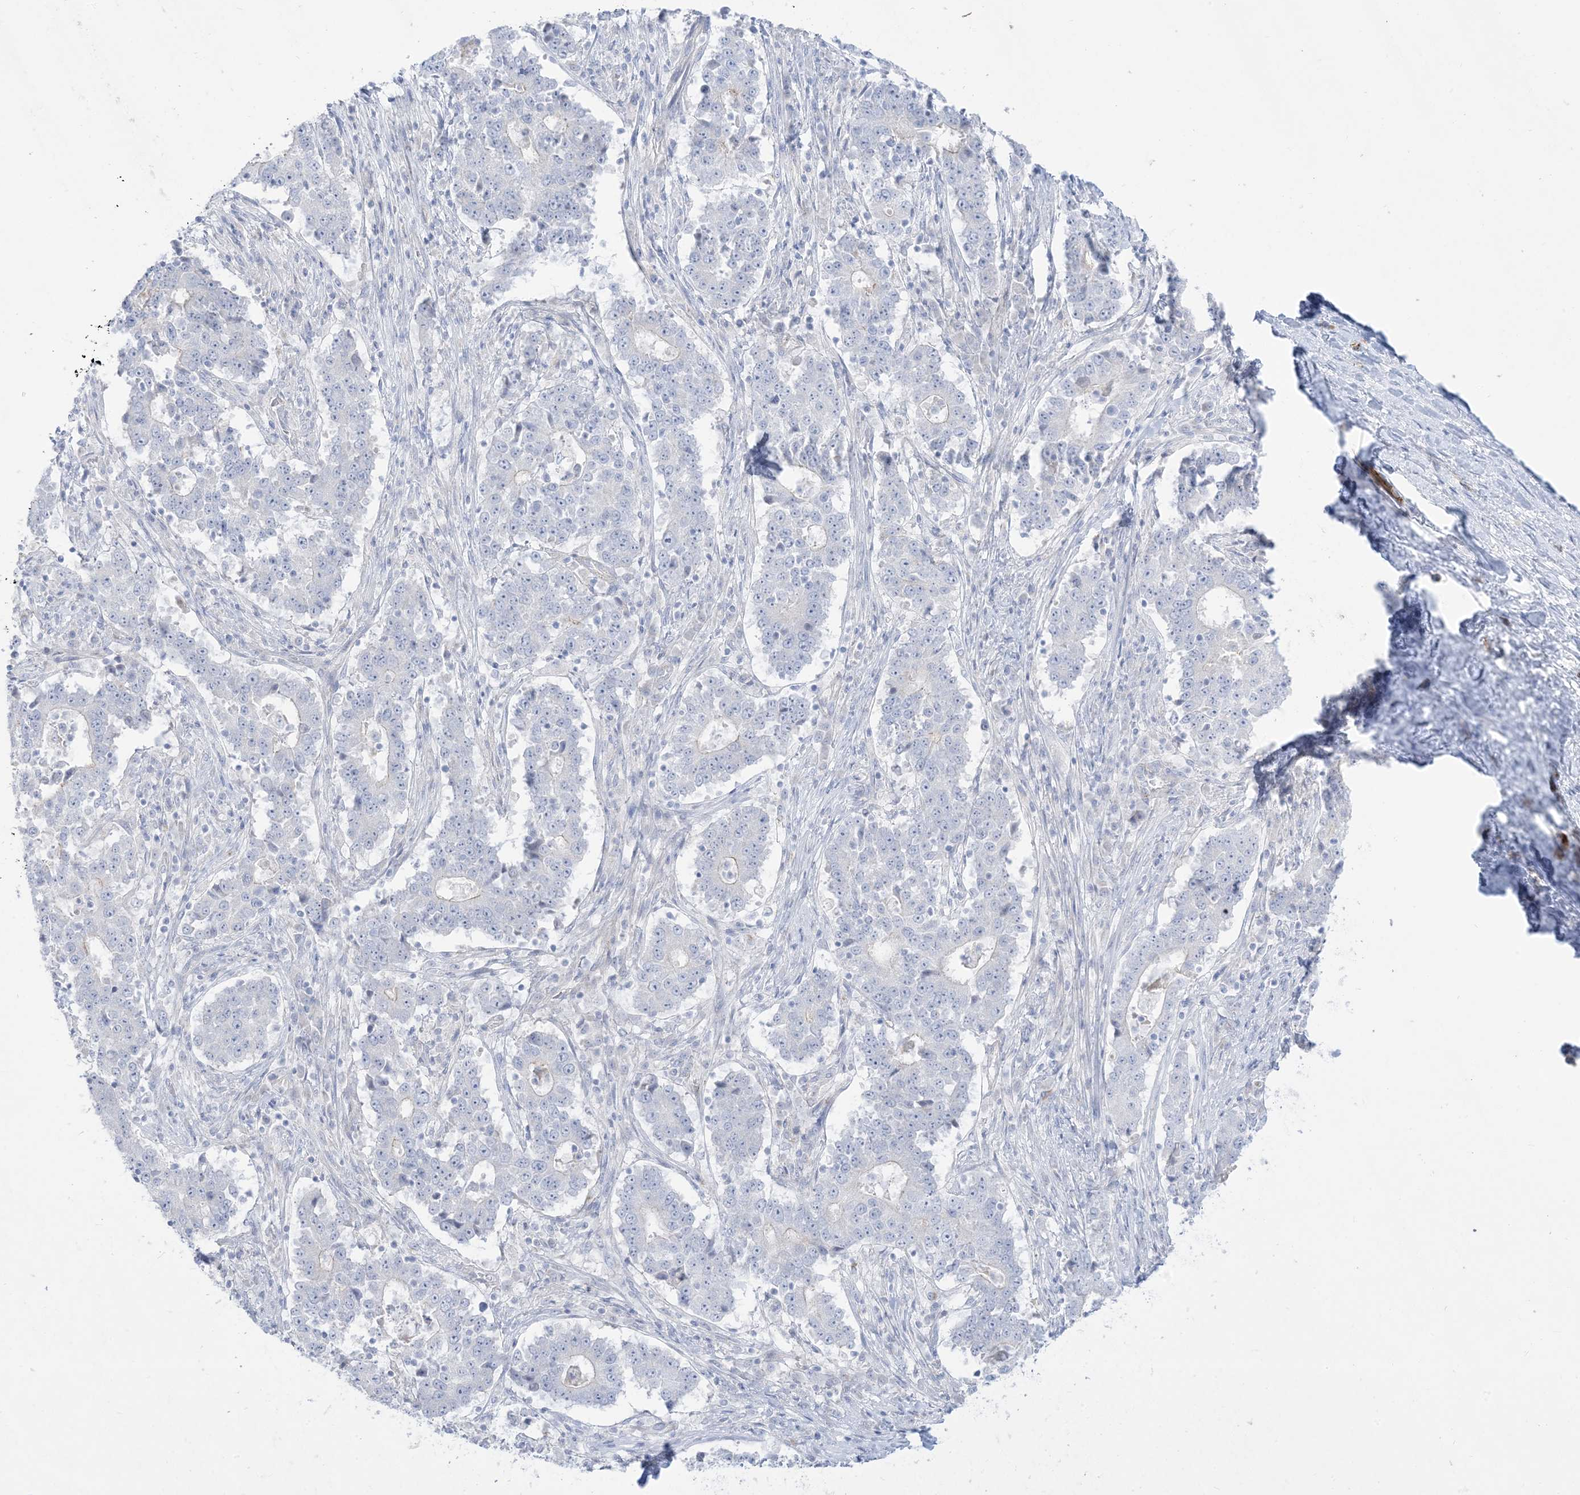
{"staining": {"intensity": "negative", "quantity": "none", "location": "none"}, "tissue": "stomach cancer", "cell_type": "Tumor cells", "image_type": "cancer", "snomed": [{"axis": "morphology", "description": "Adenocarcinoma, NOS"}, {"axis": "topography", "description": "Stomach"}], "caption": "A histopathology image of human stomach cancer (adenocarcinoma) is negative for staining in tumor cells.", "gene": "B3GNT7", "patient": {"sex": "male", "age": 59}}